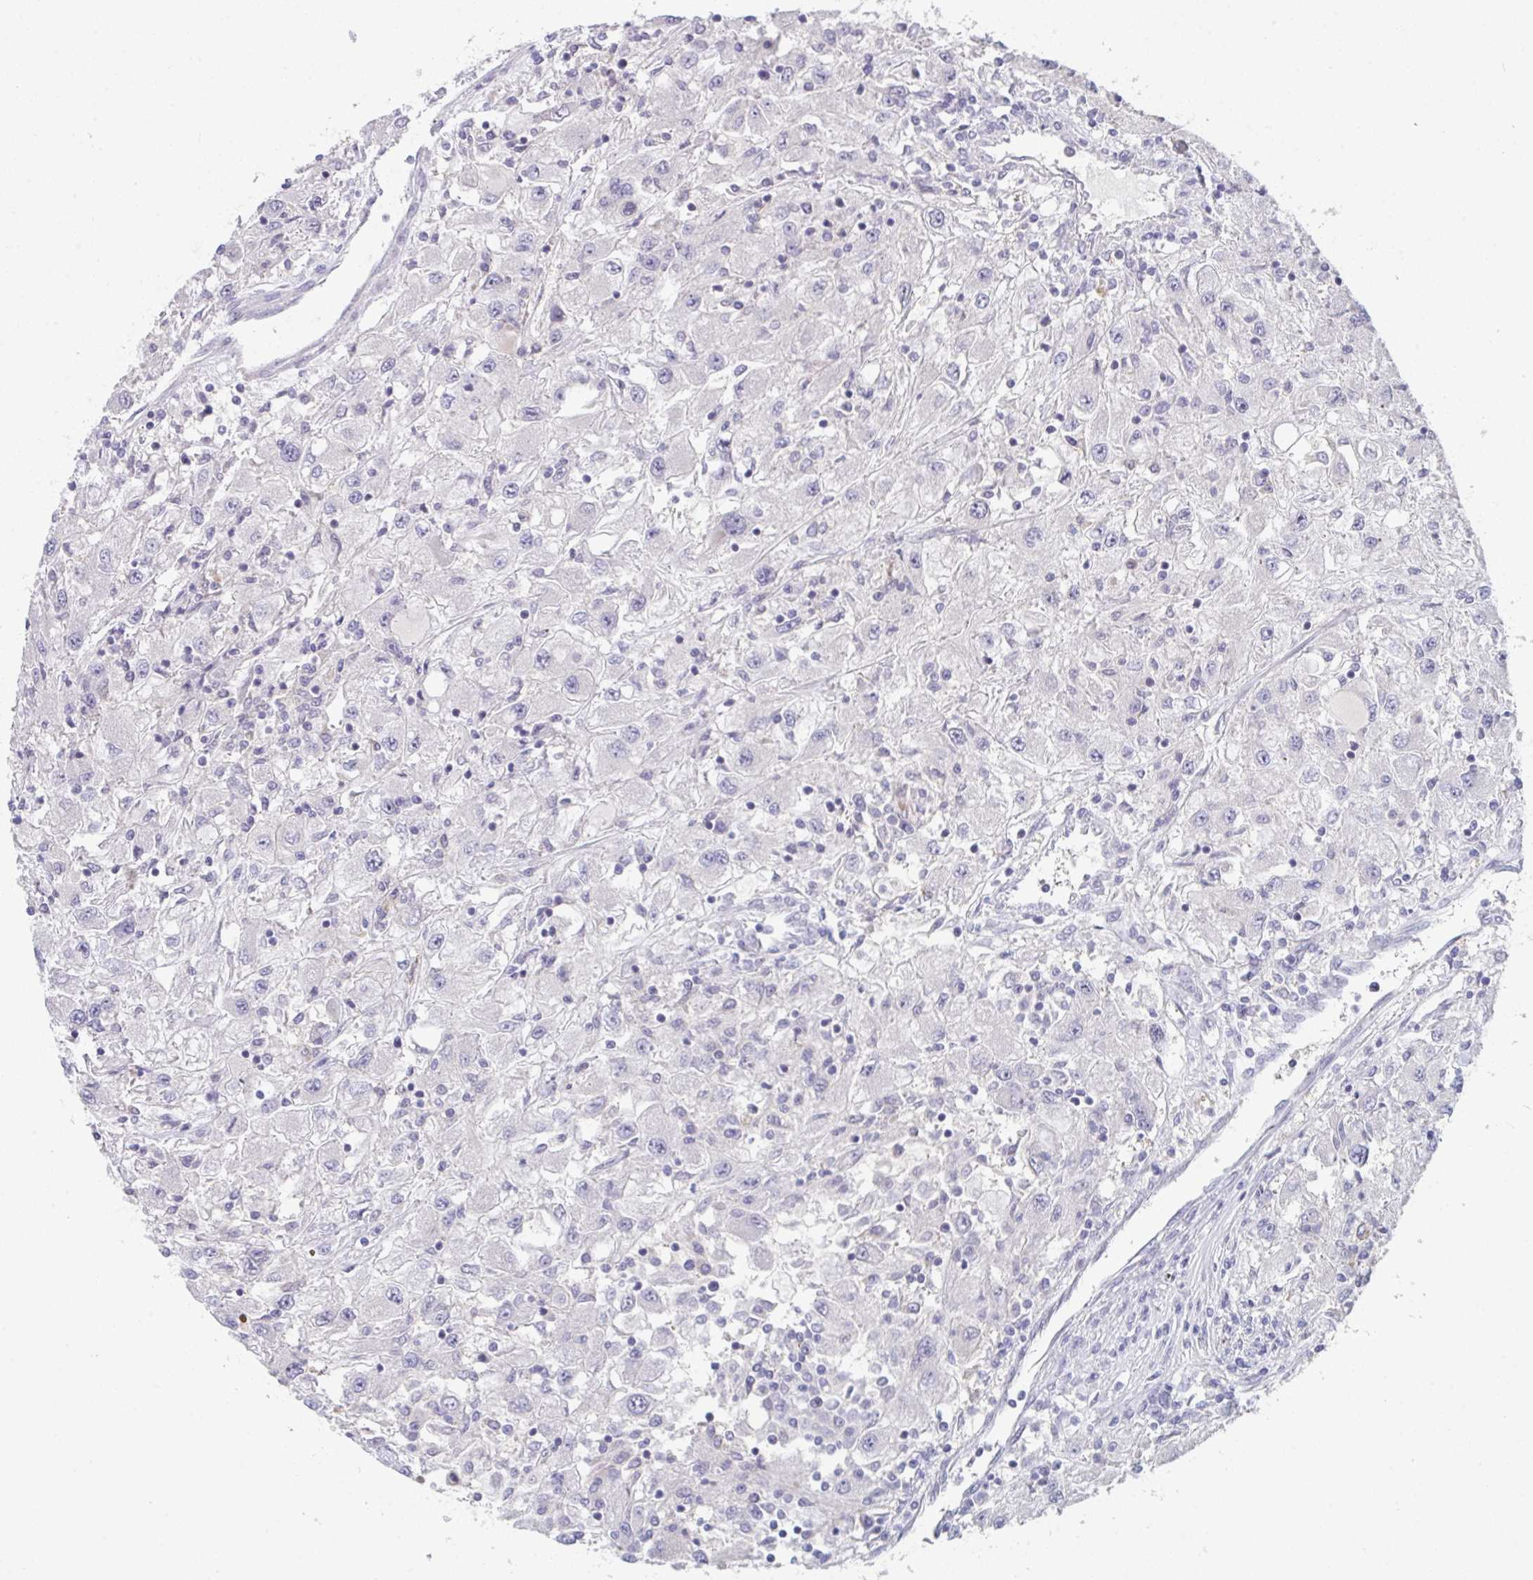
{"staining": {"intensity": "negative", "quantity": "none", "location": "none"}, "tissue": "renal cancer", "cell_type": "Tumor cells", "image_type": "cancer", "snomed": [{"axis": "morphology", "description": "Adenocarcinoma, NOS"}, {"axis": "topography", "description": "Kidney"}], "caption": "There is no significant positivity in tumor cells of adenocarcinoma (renal).", "gene": "PTPRD", "patient": {"sex": "female", "age": 67}}